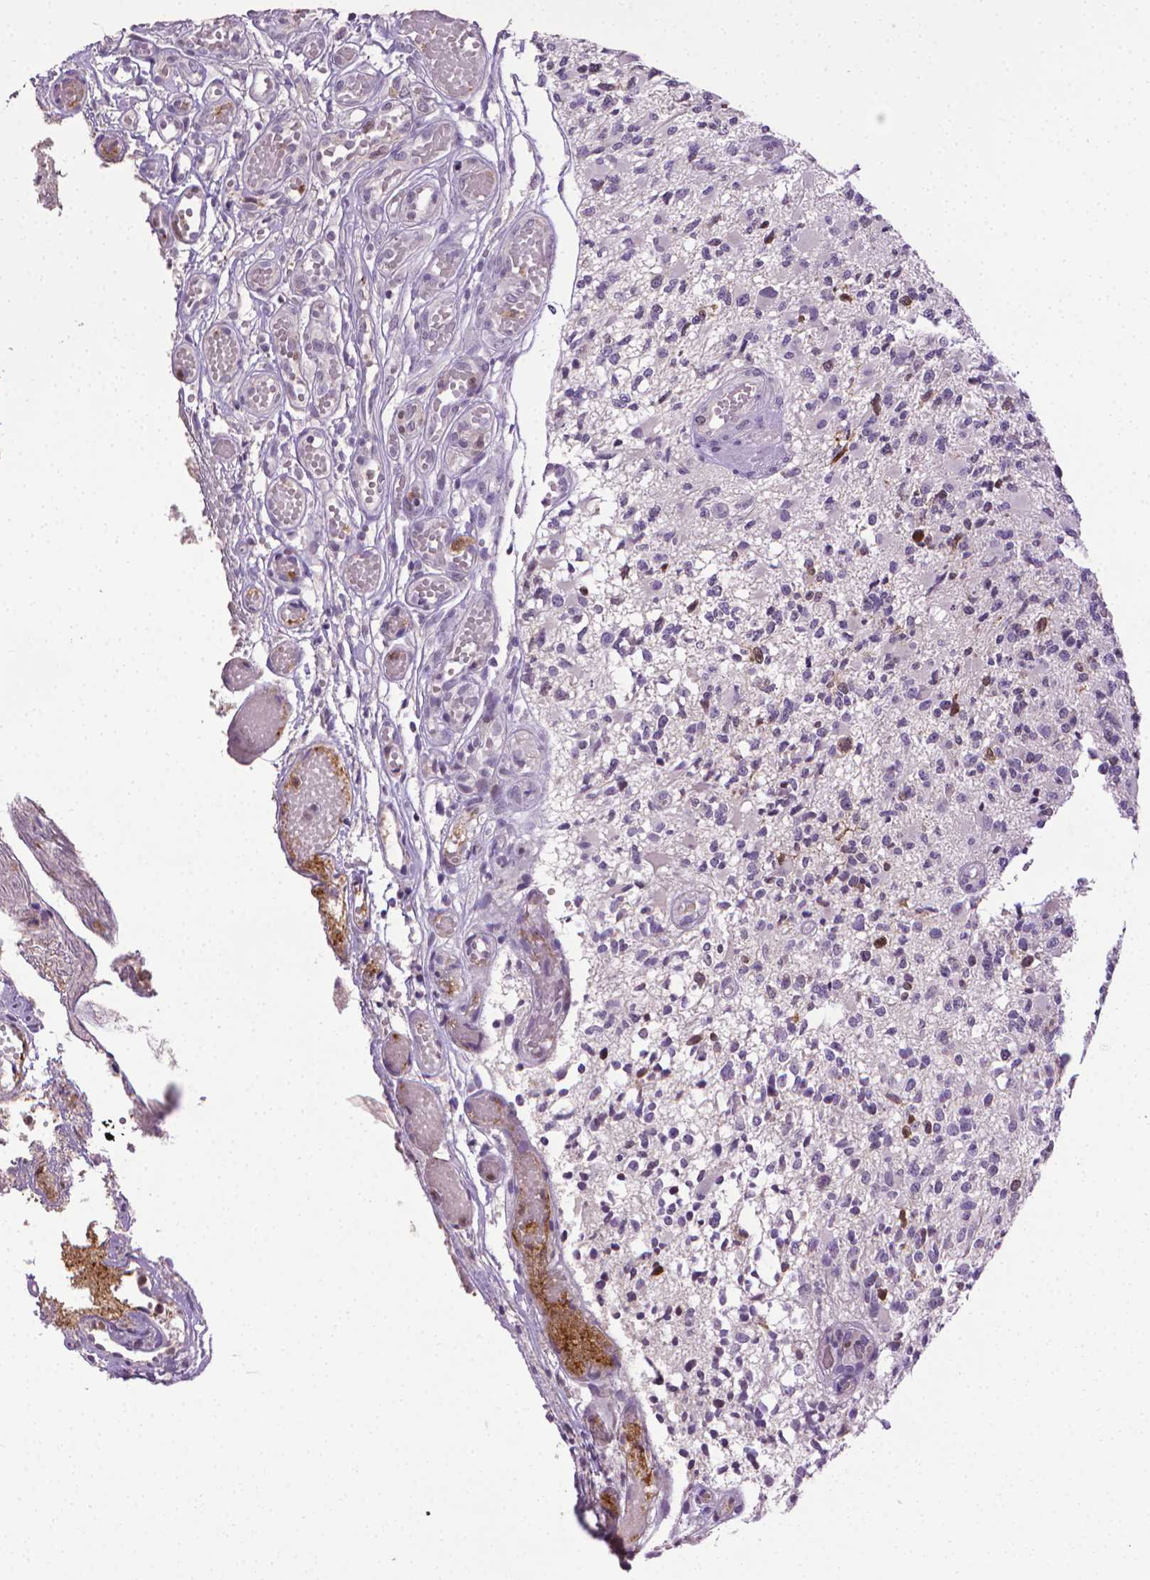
{"staining": {"intensity": "negative", "quantity": "none", "location": "none"}, "tissue": "glioma", "cell_type": "Tumor cells", "image_type": "cancer", "snomed": [{"axis": "morphology", "description": "Glioma, malignant, High grade"}, {"axis": "topography", "description": "Brain"}], "caption": "DAB (3,3'-diaminobenzidine) immunohistochemical staining of glioma displays no significant staining in tumor cells.", "gene": "CDKN2D", "patient": {"sex": "female", "age": 63}}